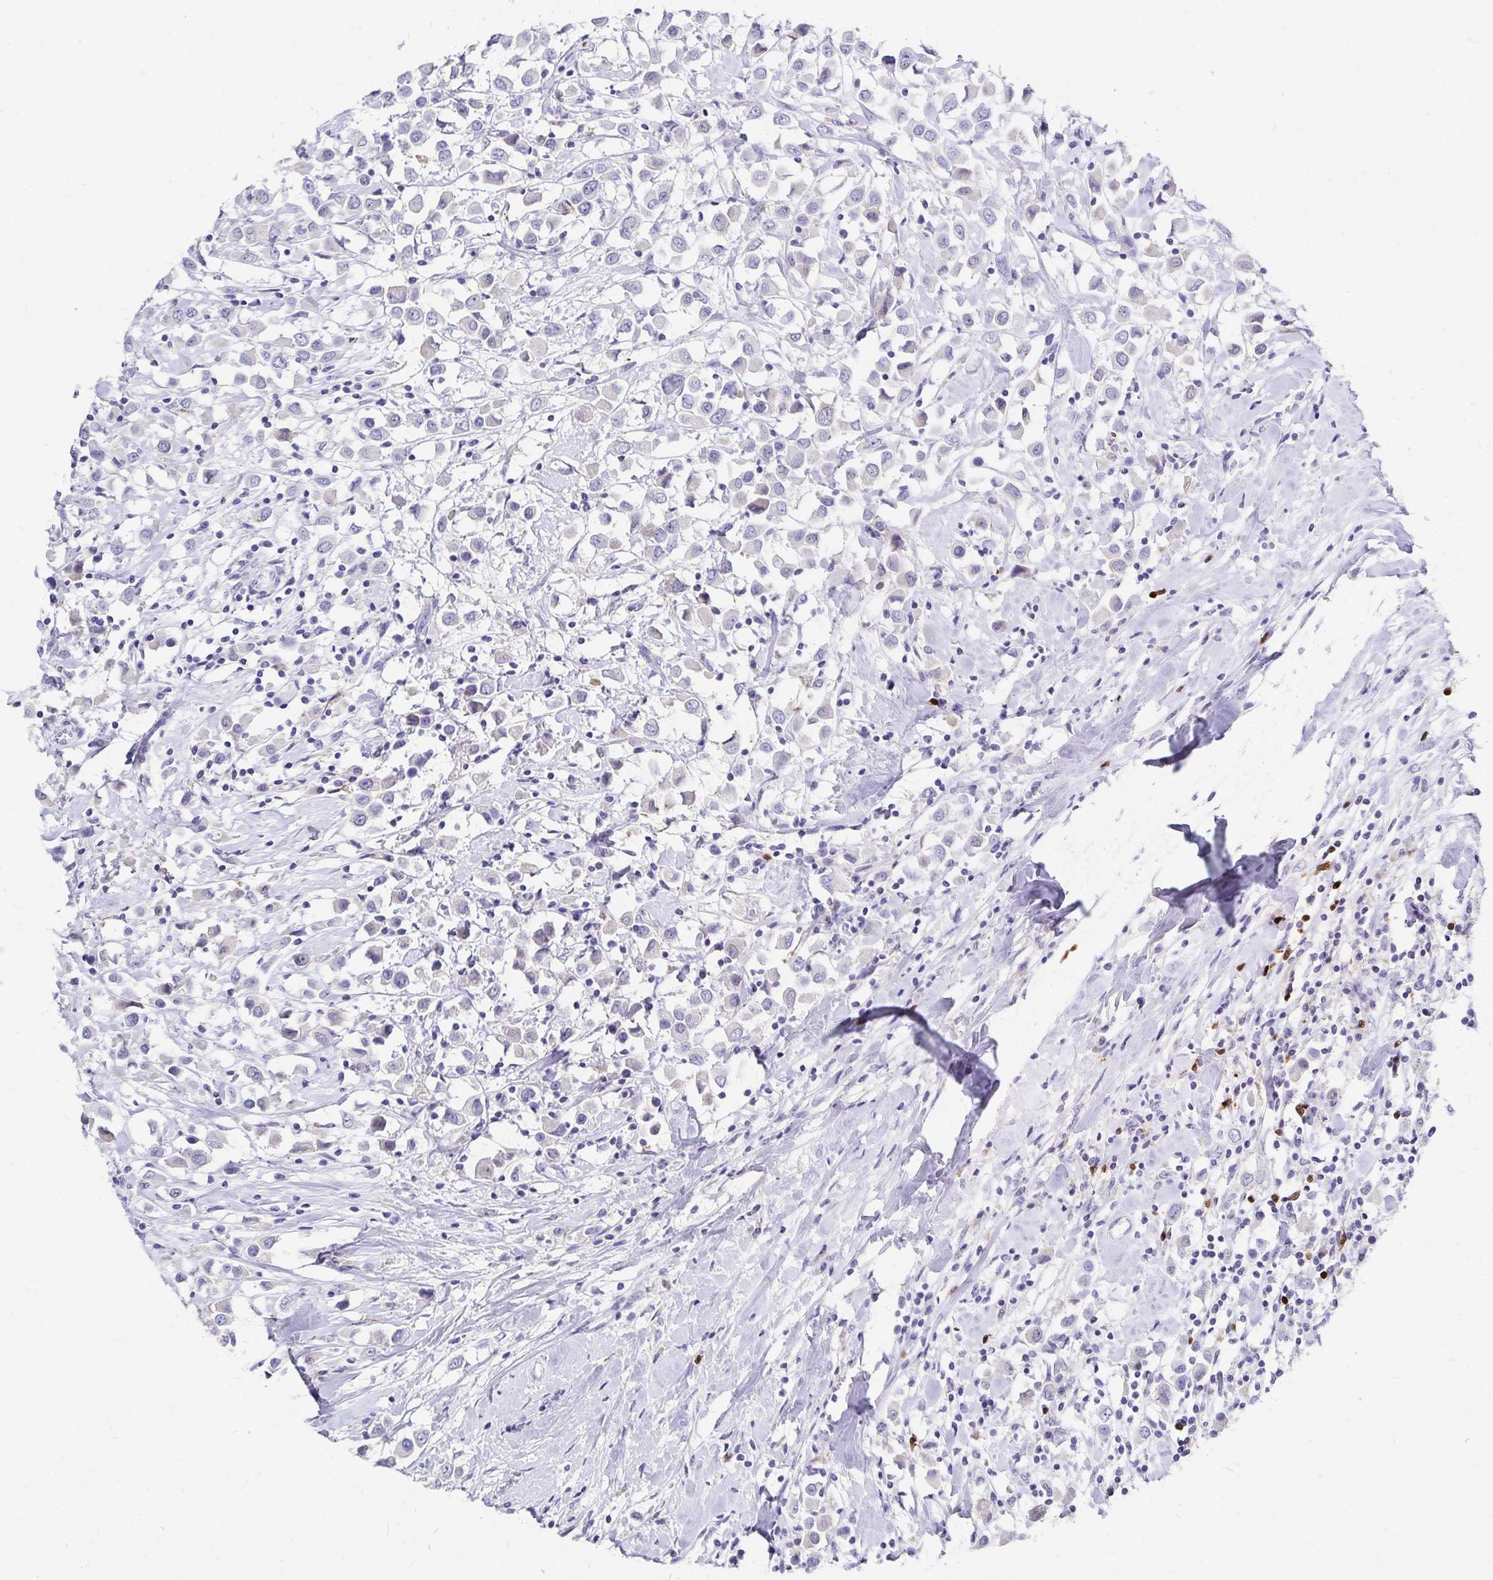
{"staining": {"intensity": "negative", "quantity": "none", "location": "none"}, "tissue": "breast cancer", "cell_type": "Tumor cells", "image_type": "cancer", "snomed": [{"axis": "morphology", "description": "Duct carcinoma"}, {"axis": "topography", "description": "Breast"}], "caption": "Photomicrograph shows no protein expression in tumor cells of breast infiltrating ductal carcinoma tissue.", "gene": "PAX5", "patient": {"sex": "female", "age": 61}}